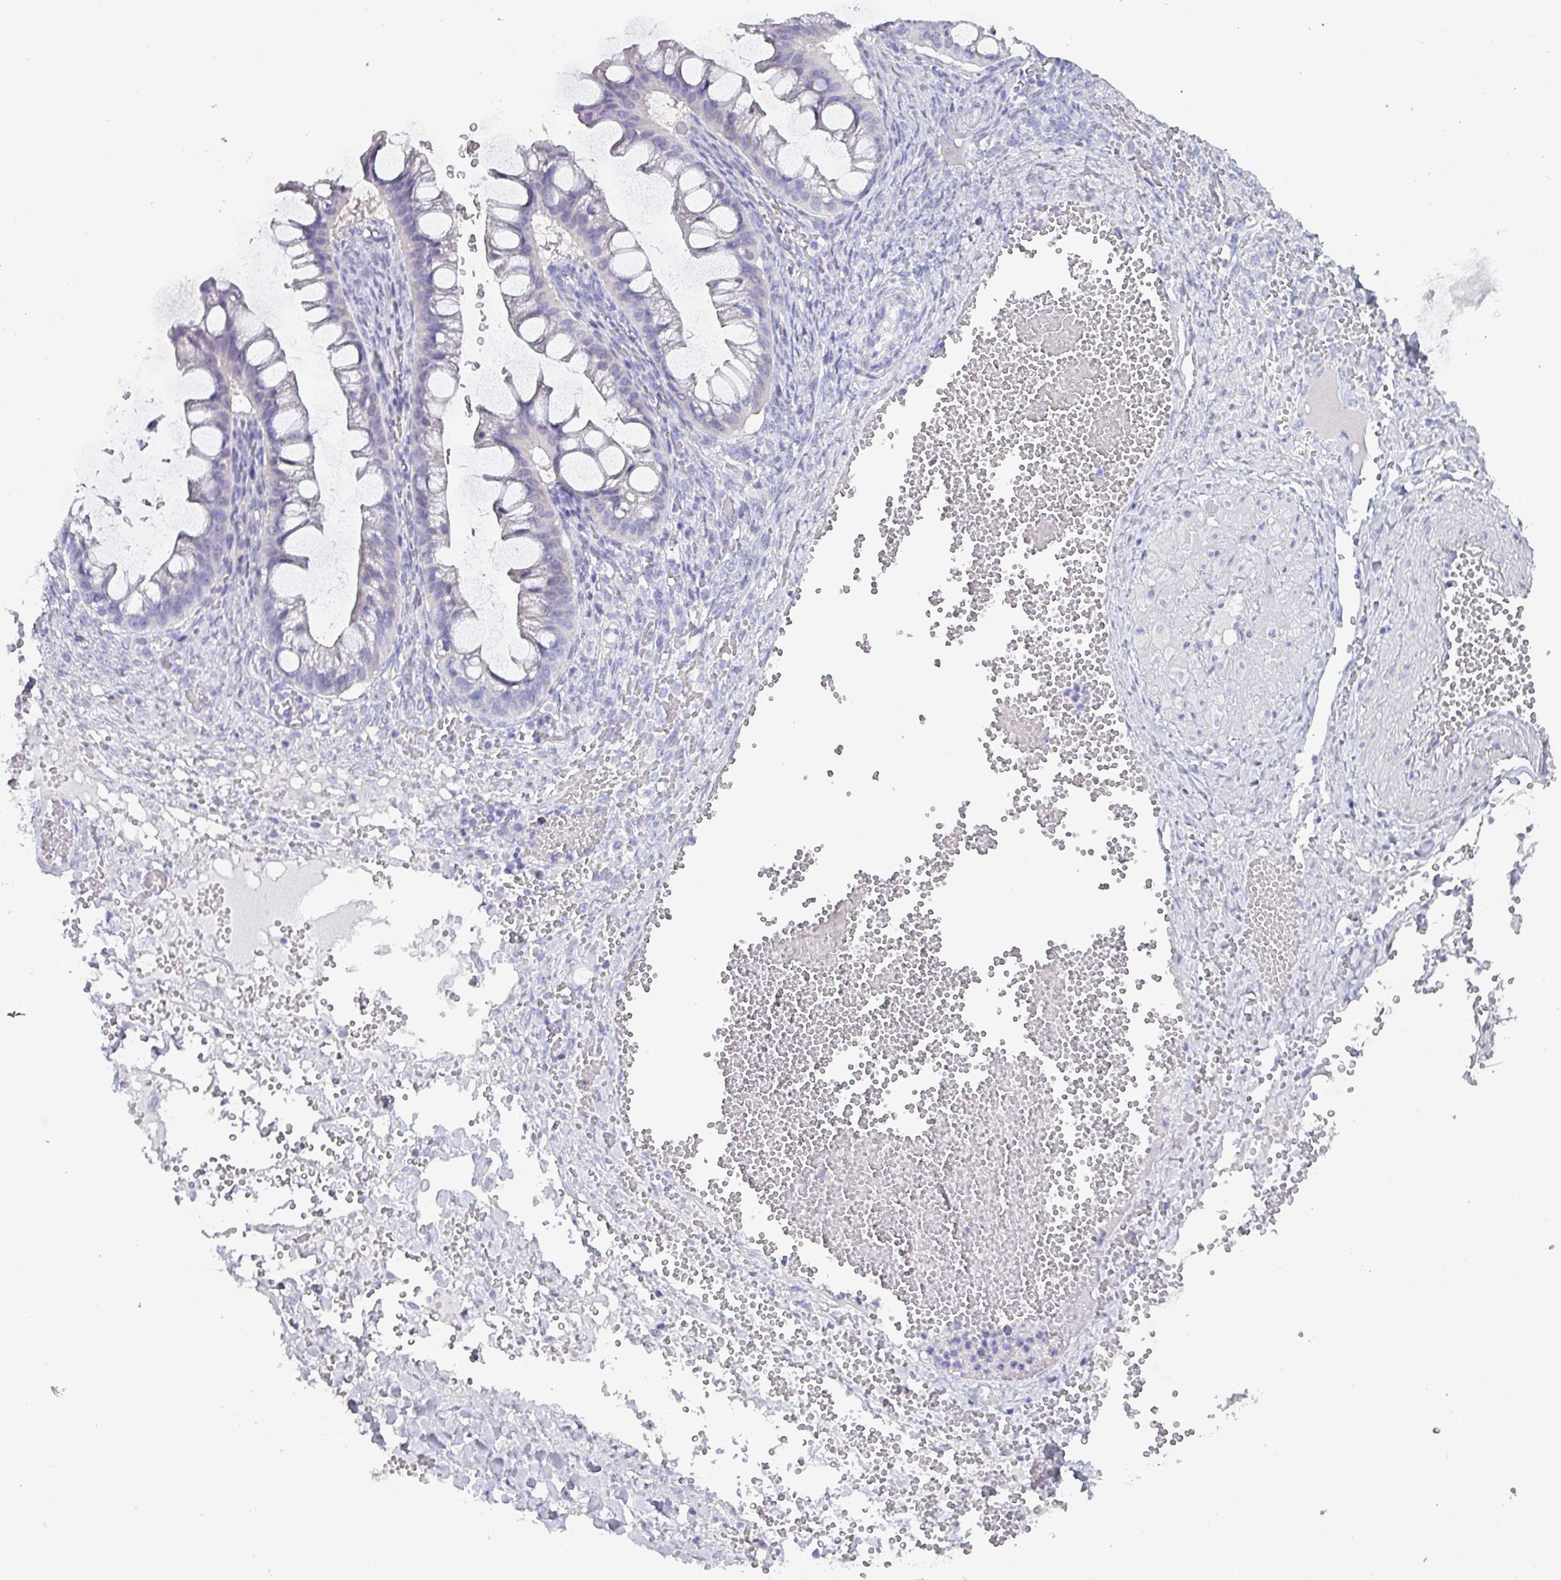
{"staining": {"intensity": "negative", "quantity": "none", "location": "none"}, "tissue": "ovarian cancer", "cell_type": "Tumor cells", "image_type": "cancer", "snomed": [{"axis": "morphology", "description": "Cystadenocarcinoma, mucinous, NOS"}, {"axis": "topography", "description": "Ovary"}], "caption": "DAB immunohistochemical staining of human ovarian mucinous cystadenocarcinoma exhibits no significant staining in tumor cells.", "gene": "INS-IGF2", "patient": {"sex": "female", "age": 73}}